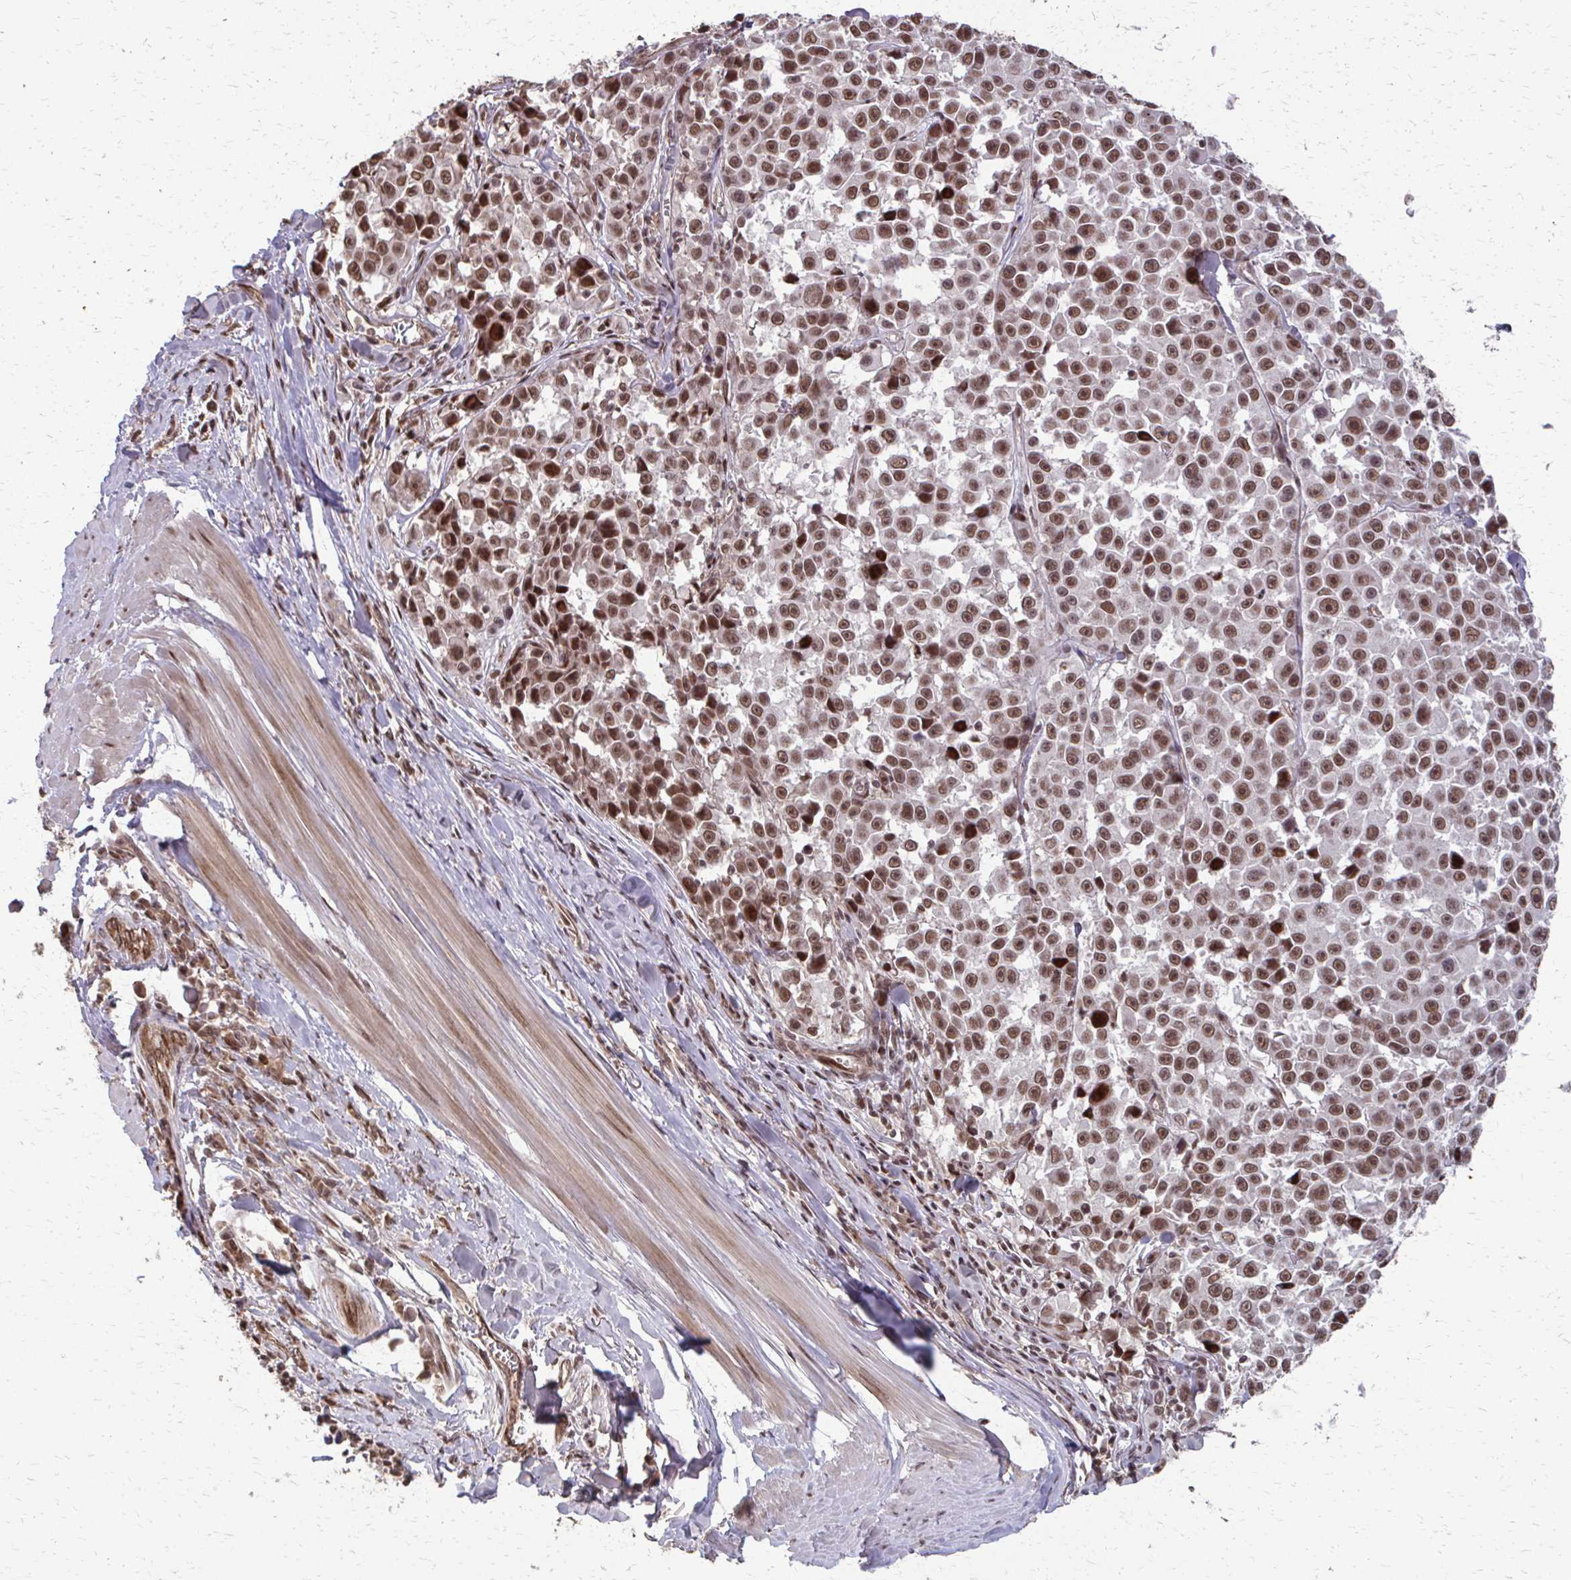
{"staining": {"intensity": "moderate", "quantity": ">75%", "location": "nuclear"}, "tissue": "melanoma", "cell_type": "Tumor cells", "image_type": "cancer", "snomed": [{"axis": "morphology", "description": "Malignant melanoma, NOS"}, {"axis": "topography", "description": "Skin"}], "caption": "Malignant melanoma stained with immunohistochemistry exhibits moderate nuclear positivity in approximately >75% of tumor cells. (Brightfield microscopy of DAB IHC at high magnification).", "gene": "SS18", "patient": {"sex": "female", "age": 66}}